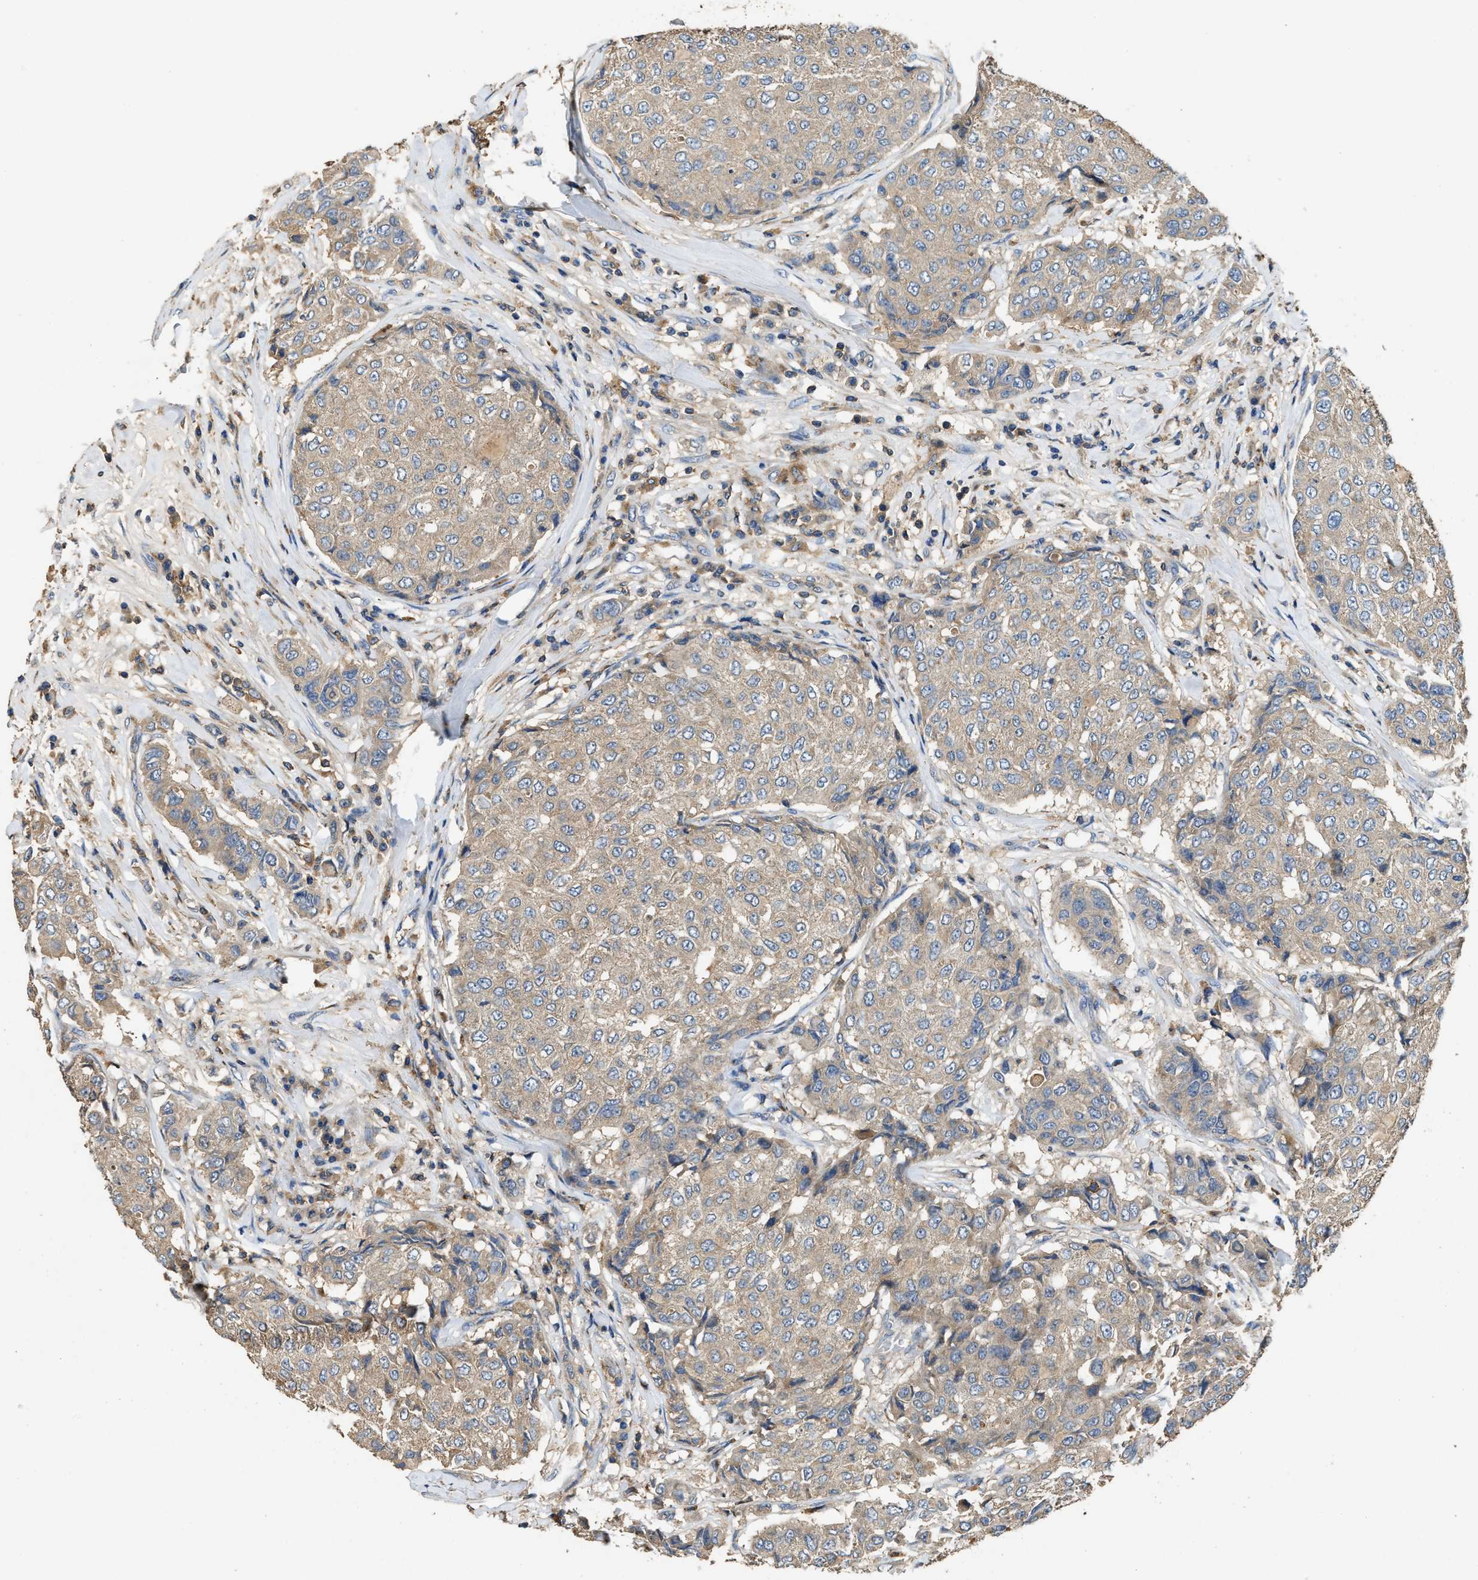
{"staining": {"intensity": "weak", "quantity": ">75%", "location": "cytoplasmic/membranous"}, "tissue": "breast cancer", "cell_type": "Tumor cells", "image_type": "cancer", "snomed": [{"axis": "morphology", "description": "Duct carcinoma"}, {"axis": "topography", "description": "Breast"}], "caption": "IHC (DAB (3,3'-diaminobenzidine)) staining of human intraductal carcinoma (breast) reveals weak cytoplasmic/membranous protein expression in approximately >75% of tumor cells.", "gene": "BLOC1S1", "patient": {"sex": "female", "age": 27}}